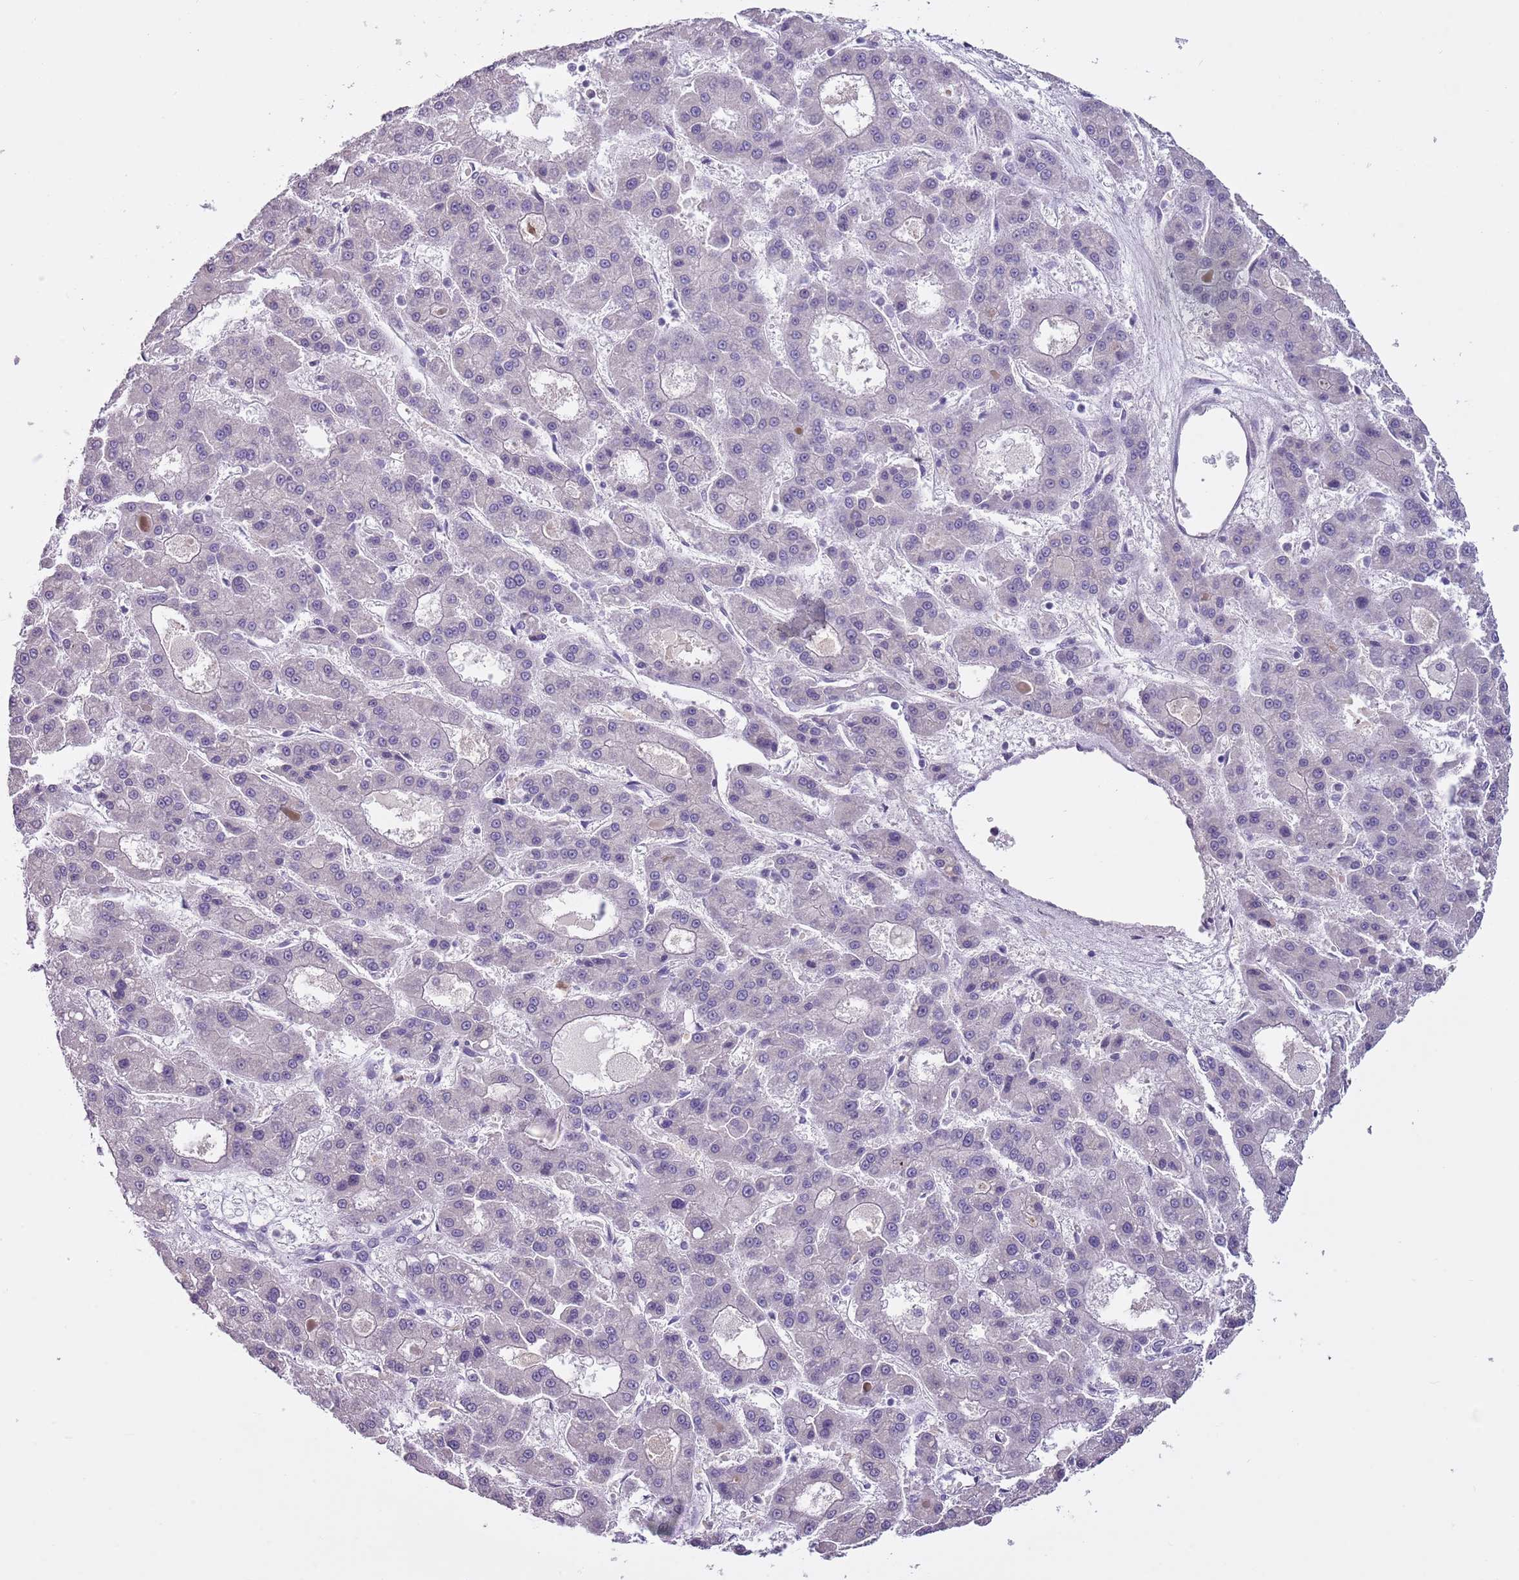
{"staining": {"intensity": "negative", "quantity": "none", "location": "none"}, "tissue": "liver cancer", "cell_type": "Tumor cells", "image_type": "cancer", "snomed": [{"axis": "morphology", "description": "Carcinoma, Hepatocellular, NOS"}, {"axis": "topography", "description": "Liver"}], "caption": "DAB immunohistochemical staining of liver cancer reveals no significant staining in tumor cells.", "gene": "SLC35E3", "patient": {"sex": "male", "age": 70}}